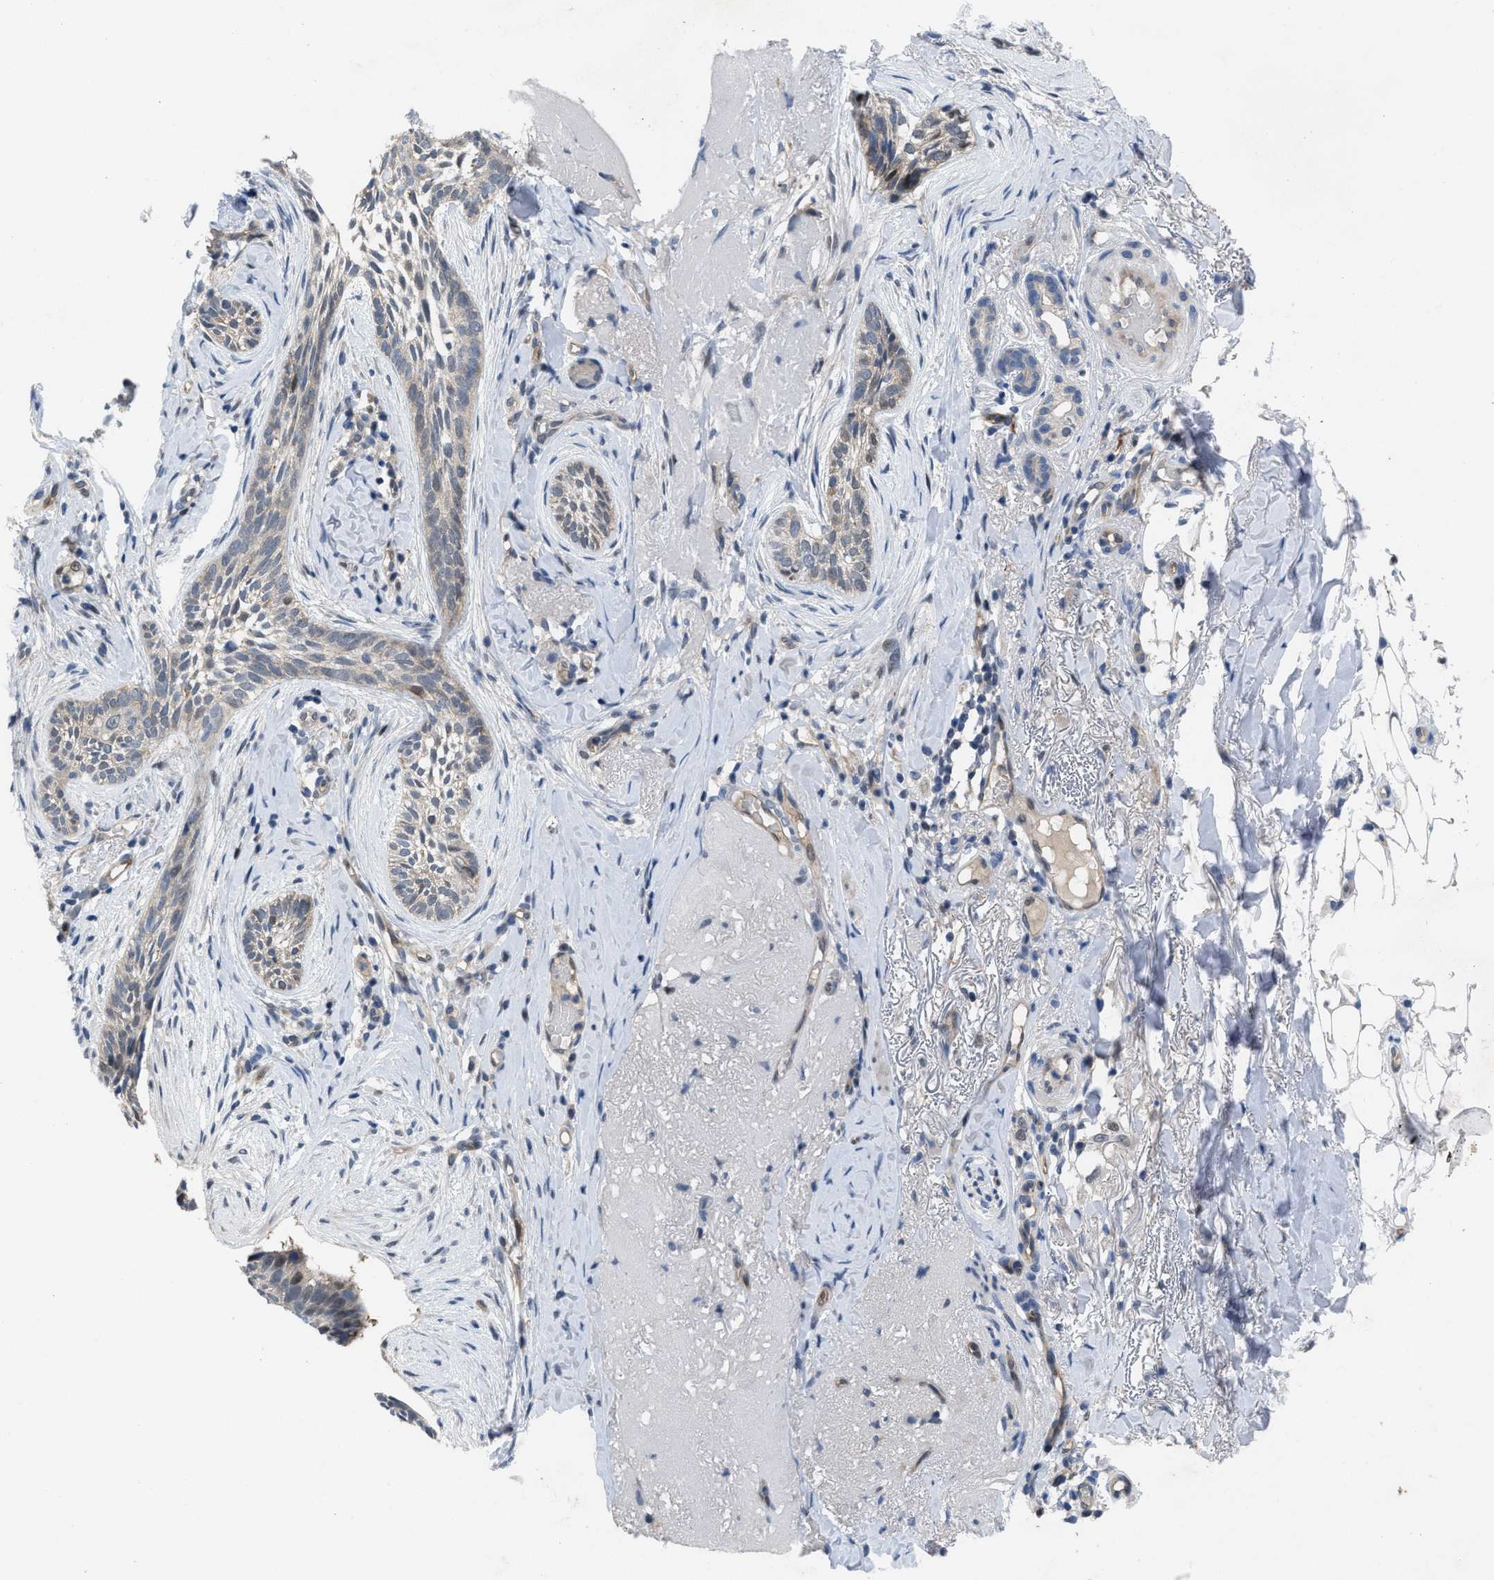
{"staining": {"intensity": "negative", "quantity": "none", "location": "none"}, "tissue": "skin cancer", "cell_type": "Tumor cells", "image_type": "cancer", "snomed": [{"axis": "morphology", "description": "Basal cell carcinoma"}, {"axis": "topography", "description": "Skin"}], "caption": "A photomicrograph of skin cancer (basal cell carcinoma) stained for a protein demonstrates no brown staining in tumor cells.", "gene": "IL17RE", "patient": {"sex": "female", "age": 88}}